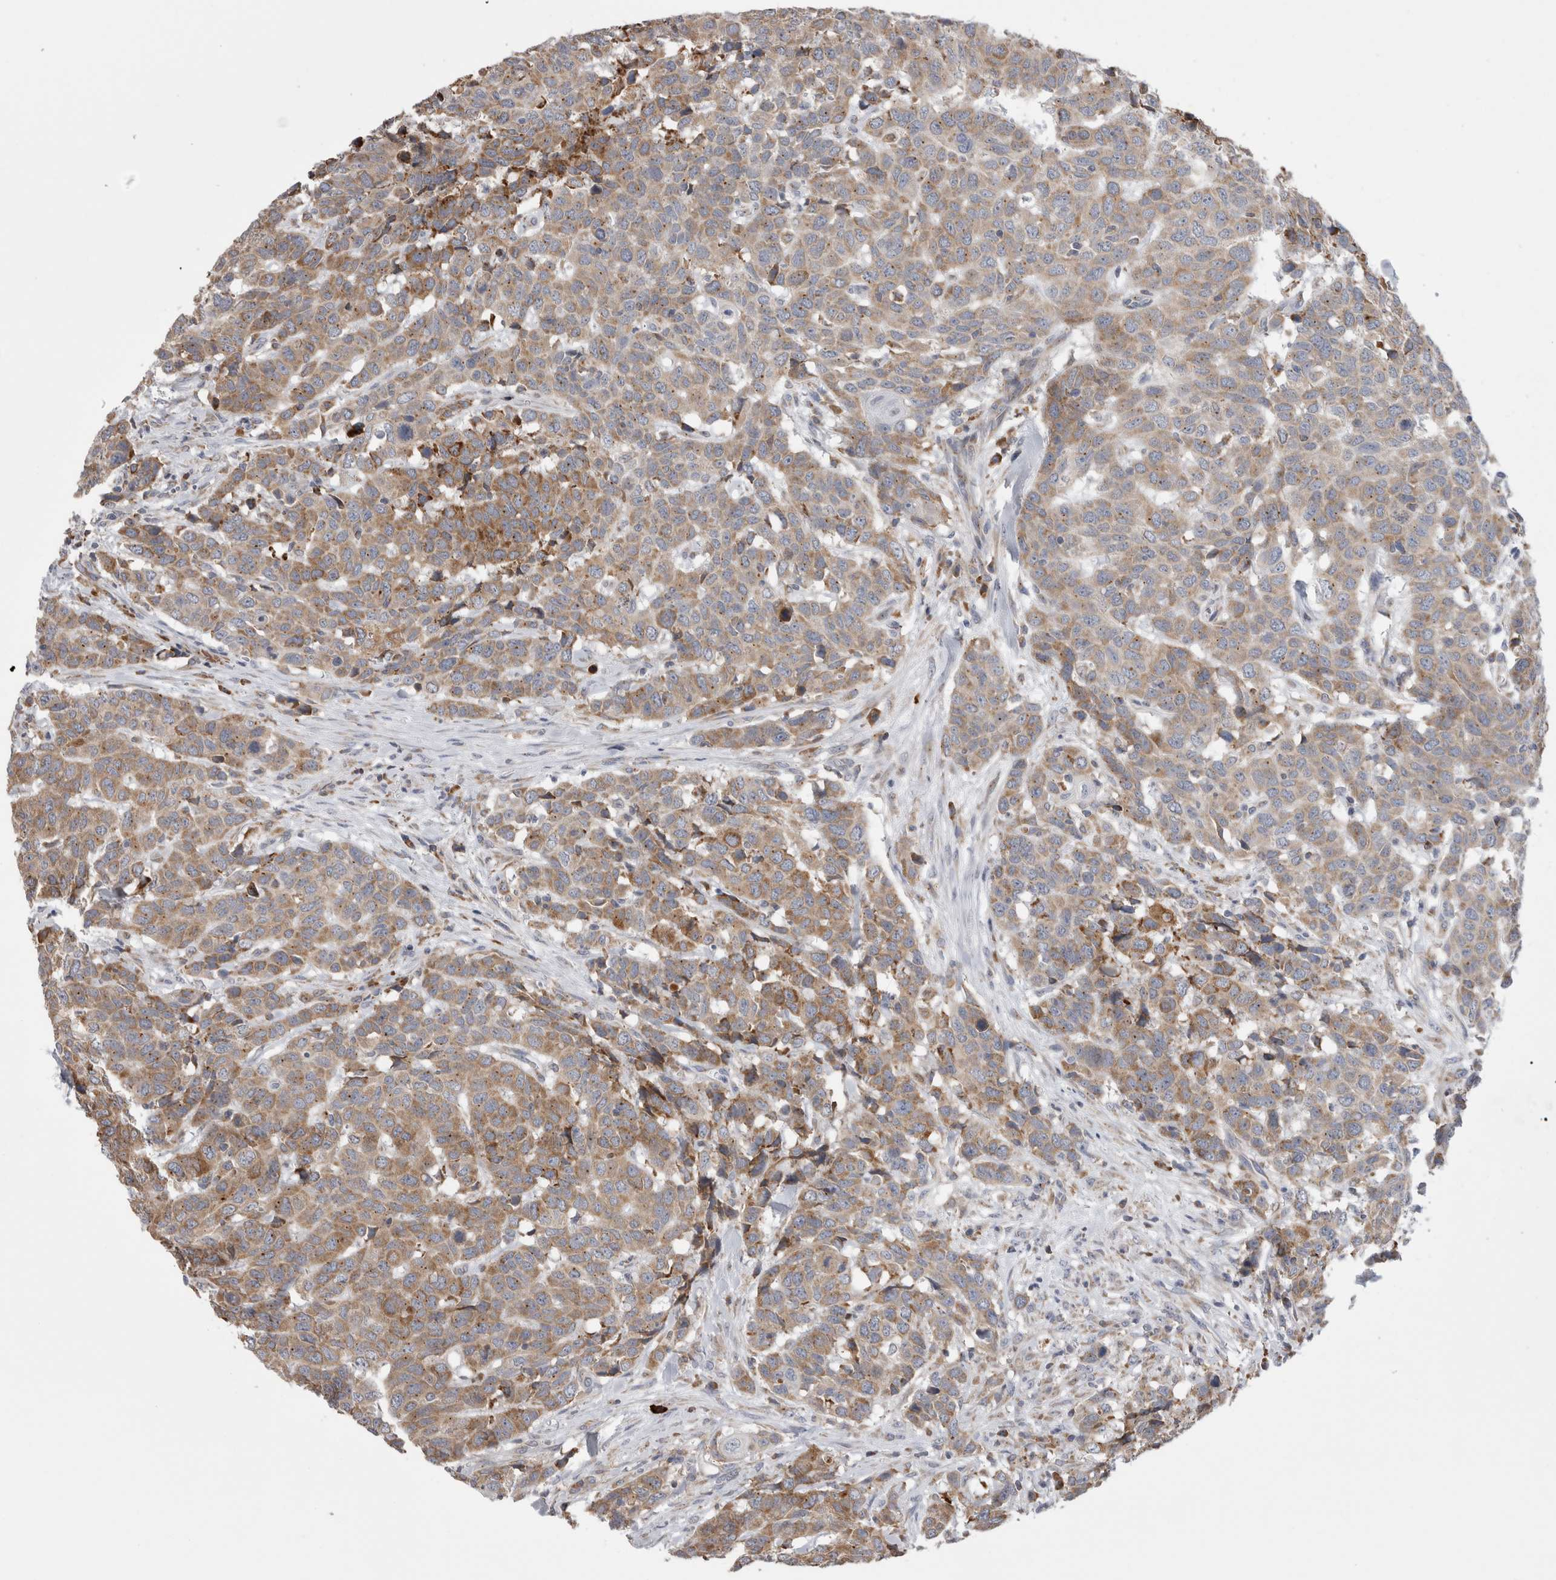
{"staining": {"intensity": "moderate", "quantity": ">75%", "location": "cytoplasmic/membranous"}, "tissue": "head and neck cancer", "cell_type": "Tumor cells", "image_type": "cancer", "snomed": [{"axis": "morphology", "description": "Squamous cell carcinoma, NOS"}, {"axis": "topography", "description": "Head-Neck"}], "caption": "Head and neck cancer stained with immunohistochemistry (IHC) exhibits moderate cytoplasmic/membranous expression in approximately >75% of tumor cells.", "gene": "ZNF341", "patient": {"sex": "male", "age": 66}}